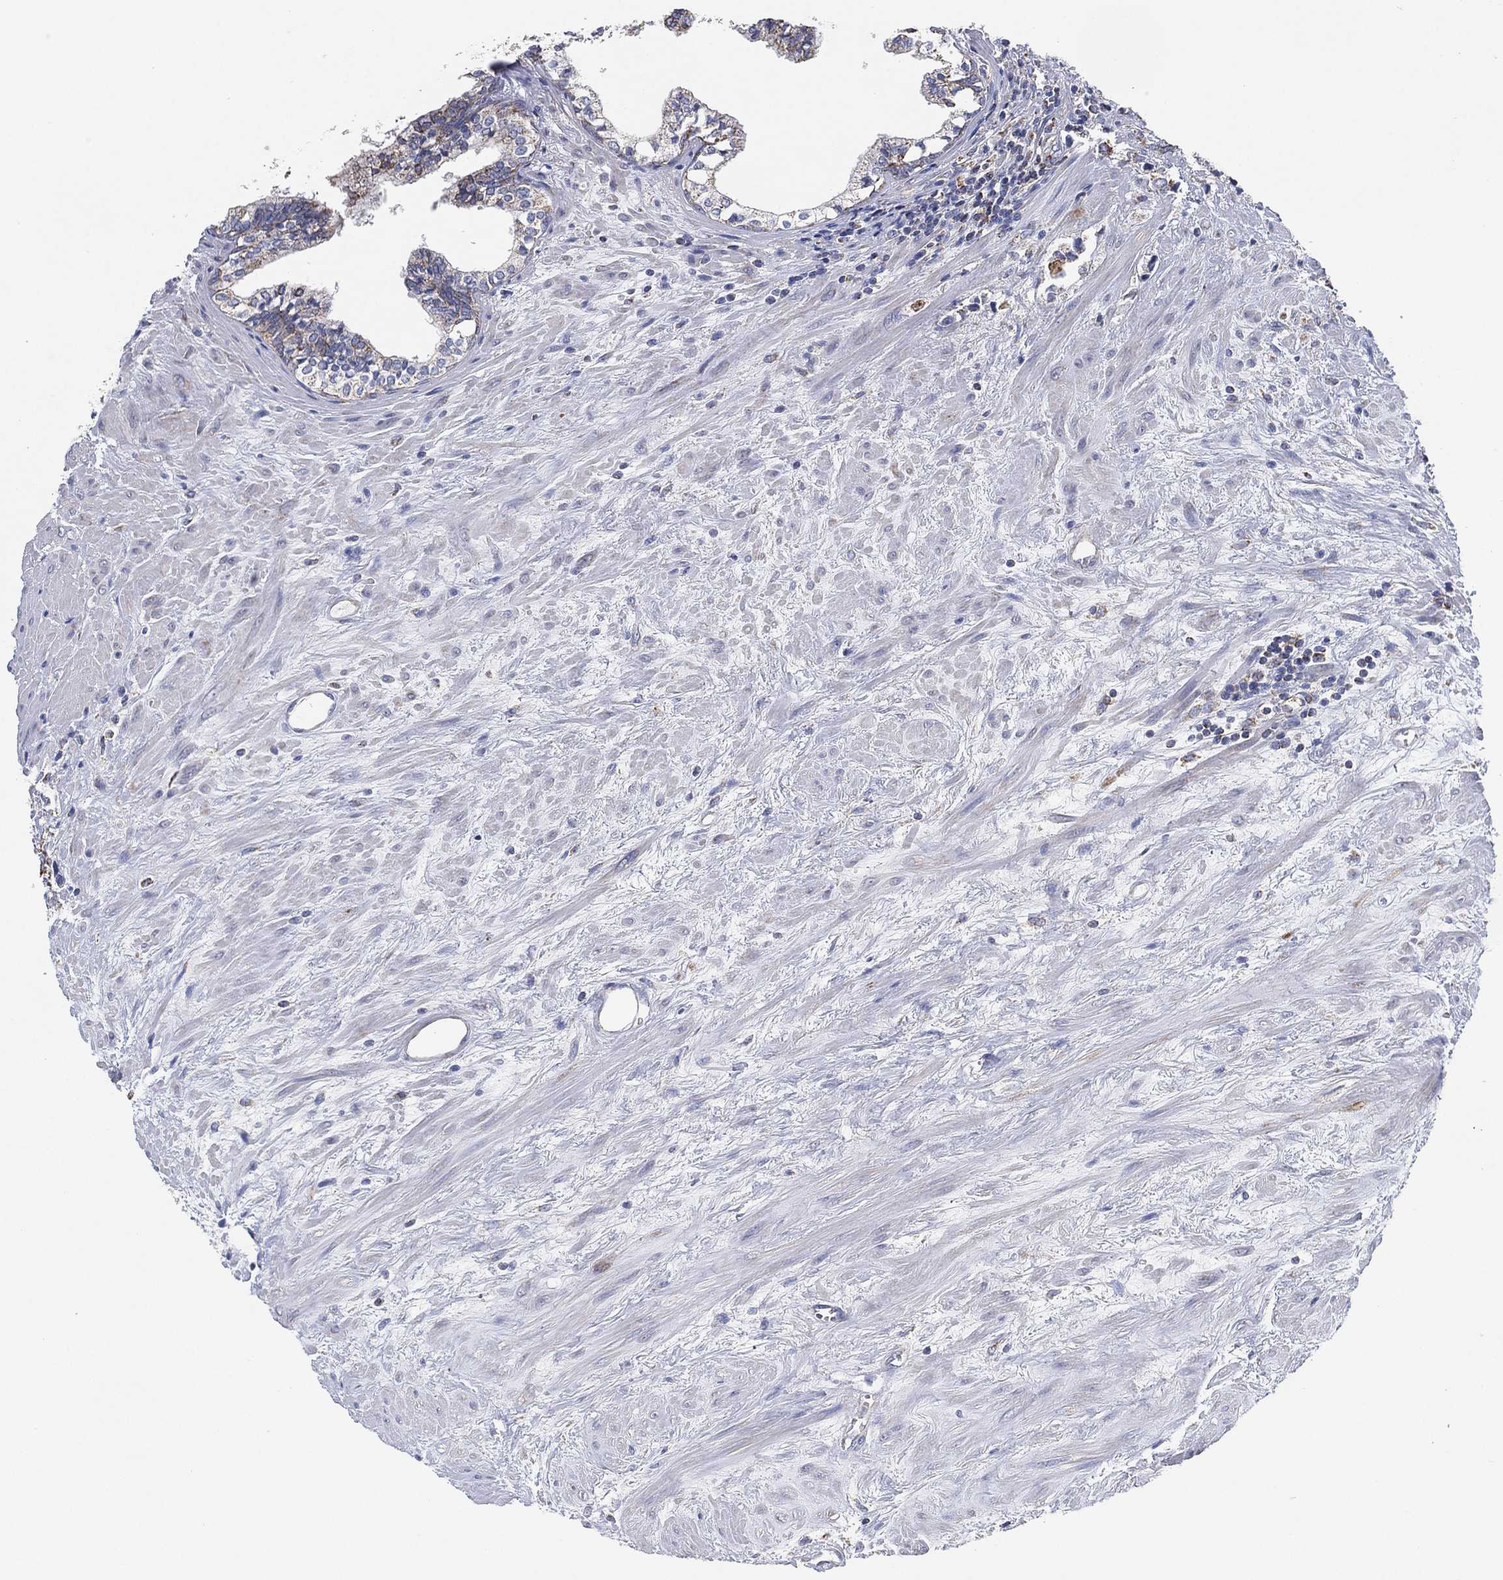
{"staining": {"intensity": "weak", "quantity": "25%-75%", "location": "cytoplasmic/membranous"}, "tissue": "prostate cancer", "cell_type": "Tumor cells", "image_type": "cancer", "snomed": [{"axis": "morphology", "description": "Adenocarcinoma, NOS"}, {"axis": "topography", "description": "Prostate and seminal vesicle, NOS"}], "caption": "Immunohistochemistry (IHC) of prostate cancer (adenocarcinoma) reveals low levels of weak cytoplasmic/membranous expression in approximately 25%-75% of tumor cells.", "gene": "GCAT", "patient": {"sex": "male", "age": 63}}